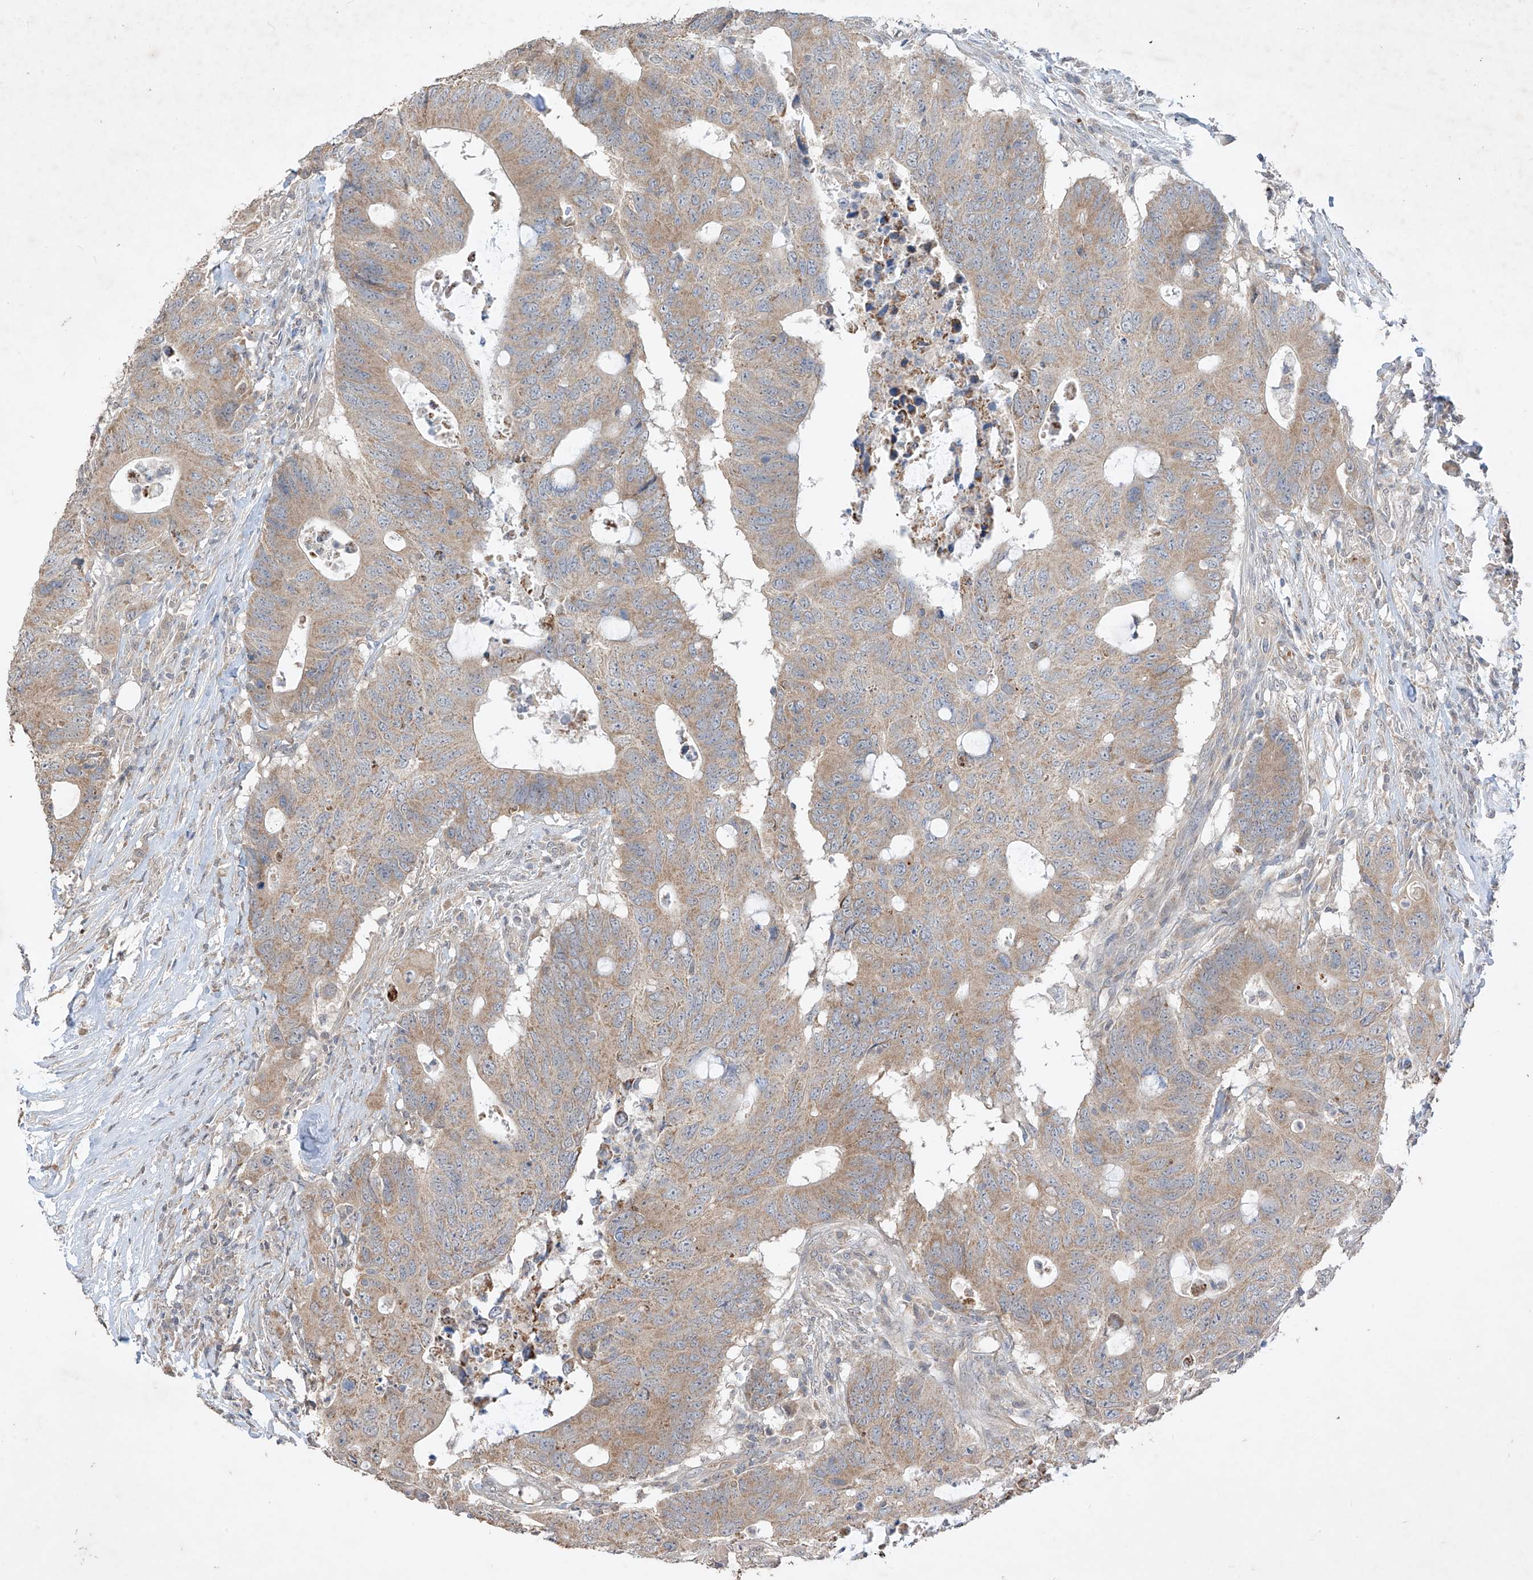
{"staining": {"intensity": "moderate", "quantity": ">75%", "location": "cytoplasmic/membranous"}, "tissue": "colorectal cancer", "cell_type": "Tumor cells", "image_type": "cancer", "snomed": [{"axis": "morphology", "description": "Adenocarcinoma, NOS"}, {"axis": "topography", "description": "Colon"}], "caption": "The photomicrograph reveals immunohistochemical staining of colorectal adenocarcinoma. There is moderate cytoplasmic/membranous staining is identified in about >75% of tumor cells.", "gene": "MTUS2", "patient": {"sex": "male", "age": 71}}